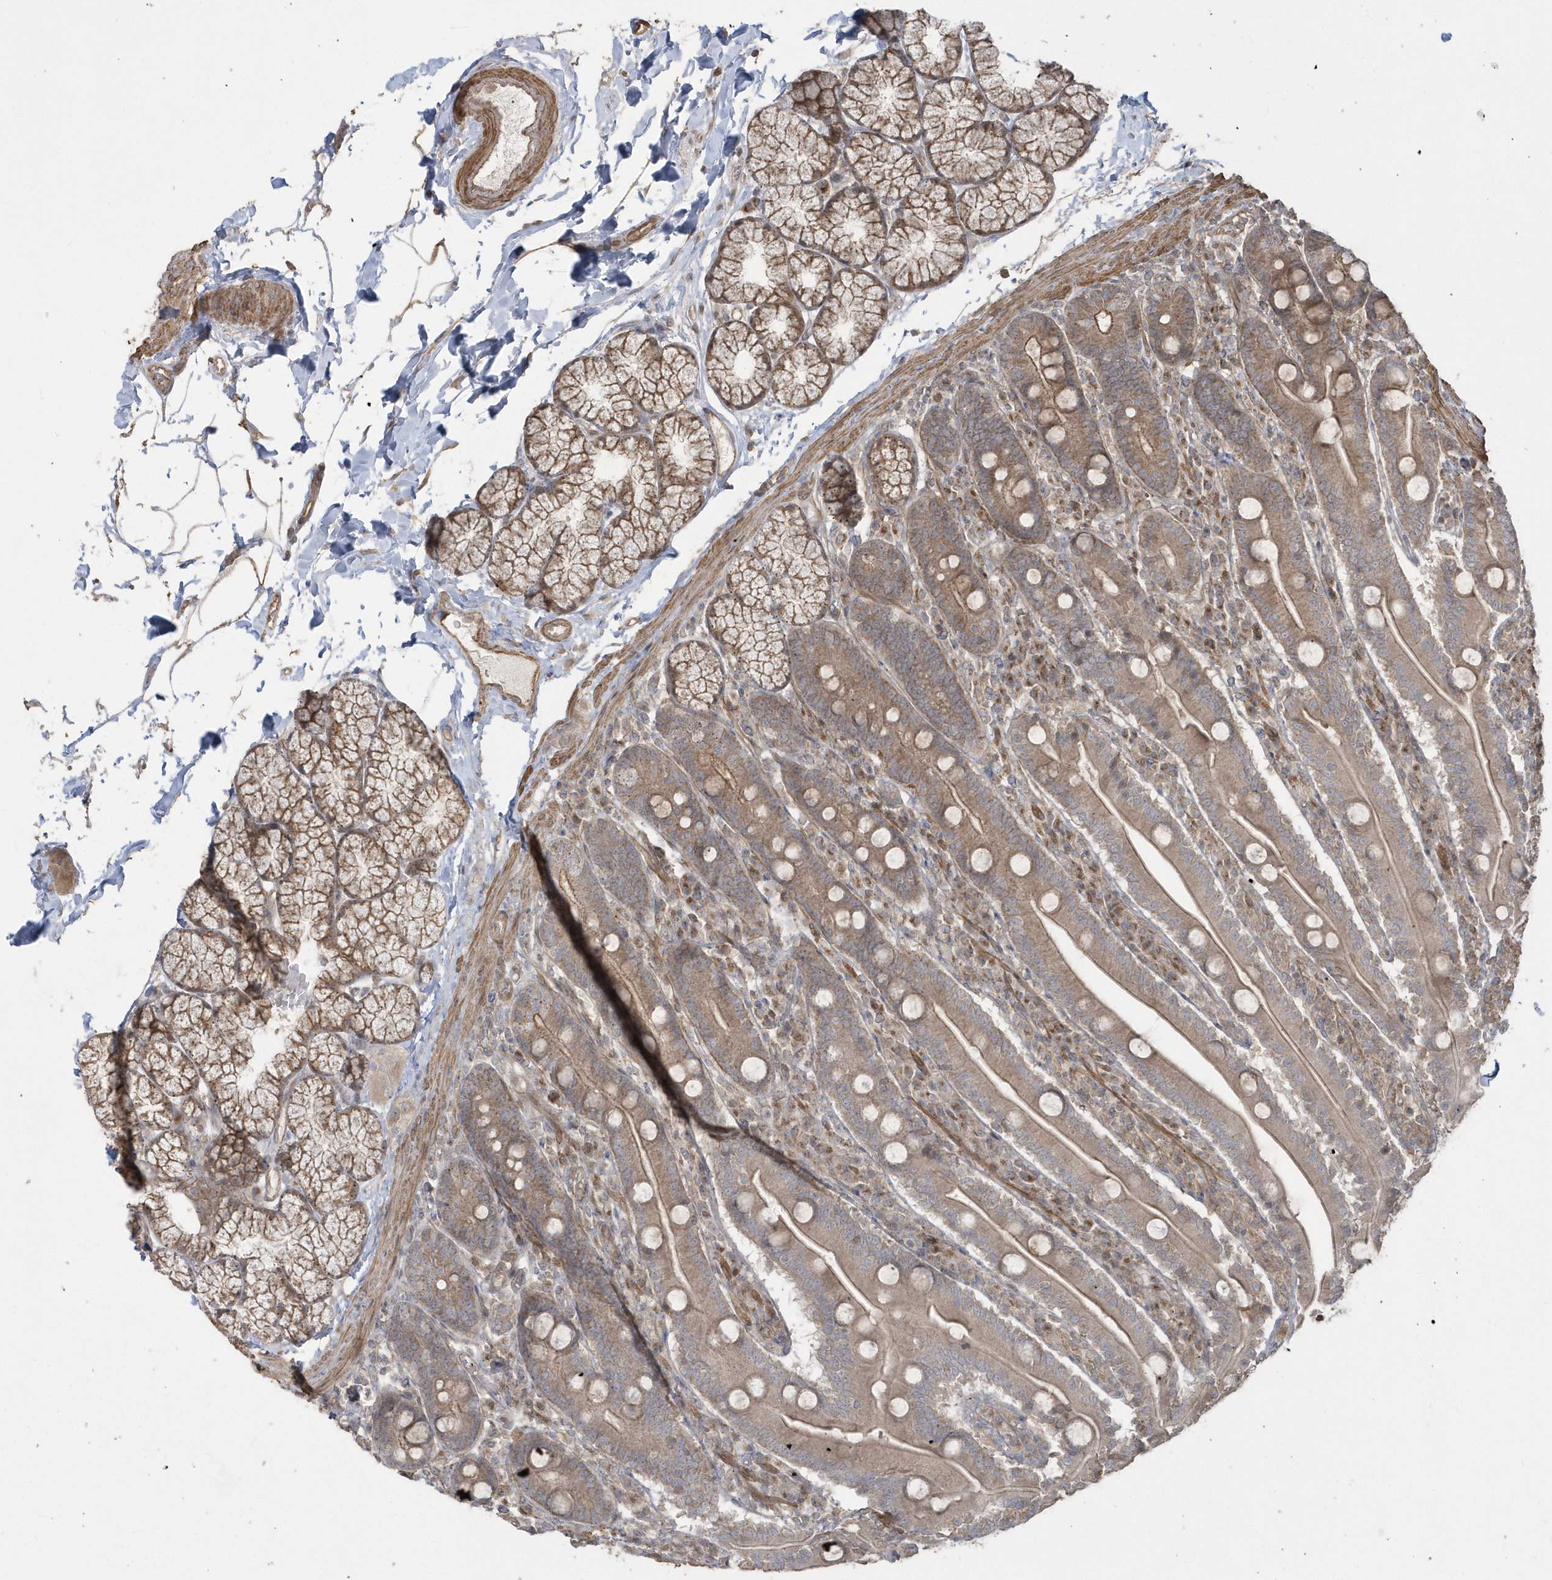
{"staining": {"intensity": "moderate", "quantity": ">75%", "location": "cytoplasmic/membranous"}, "tissue": "duodenum", "cell_type": "Glandular cells", "image_type": "normal", "snomed": [{"axis": "morphology", "description": "Normal tissue, NOS"}, {"axis": "topography", "description": "Duodenum"}], "caption": "An immunohistochemistry (IHC) histopathology image of unremarkable tissue is shown. Protein staining in brown shows moderate cytoplasmic/membranous positivity in duodenum within glandular cells. The staining was performed using DAB (3,3'-diaminobenzidine) to visualize the protein expression in brown, while the nuclei were stained in blue with hematoxylin (Magnification: 20x).", "gene": "ARMC8", "patient": {"sex": "male", "age": 35}}